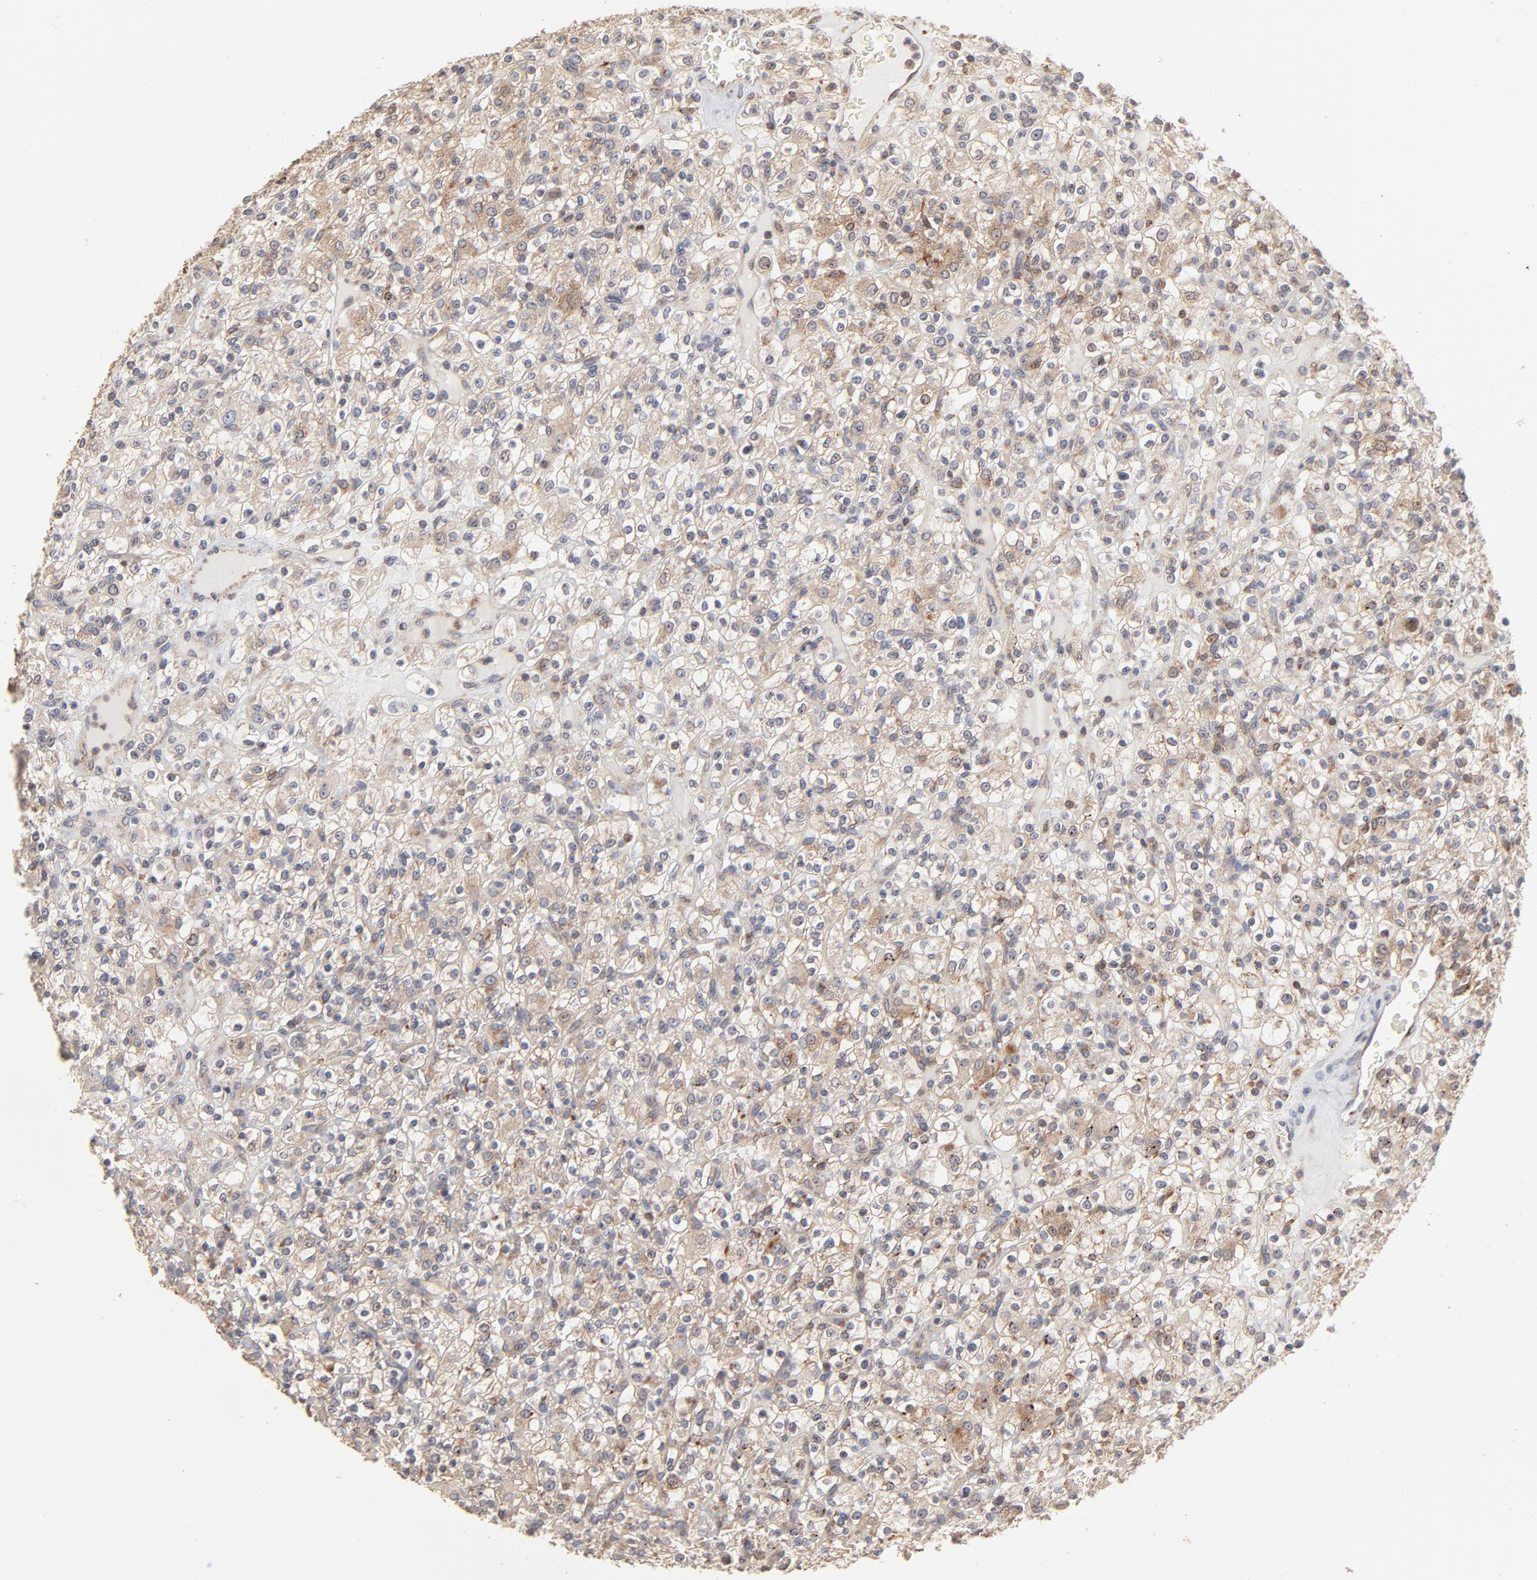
{"staining": {"intensity": "weak", "quantity": "25%-75%", "location": "cytoplasmic/membranous"}, "tissue": "renal cancer", "cell_type": "Tumor cells", "image_type": "cancer", "snomed": [{"axis": "morphology", "description": "Normal tissue, NOS"}, {"axis": "morphology", "description": "Adenocarcinoma, NOS"}, {"axis": "topography", "description": "Kidney"}], "caption": "Tumor cells reveal low levels of weak cytoplasmic/membranous staining in approximately 25%-75% of cells in renal cancer.", "gene": "RNF213", "patient": {"sex": "female", "age": 72}}